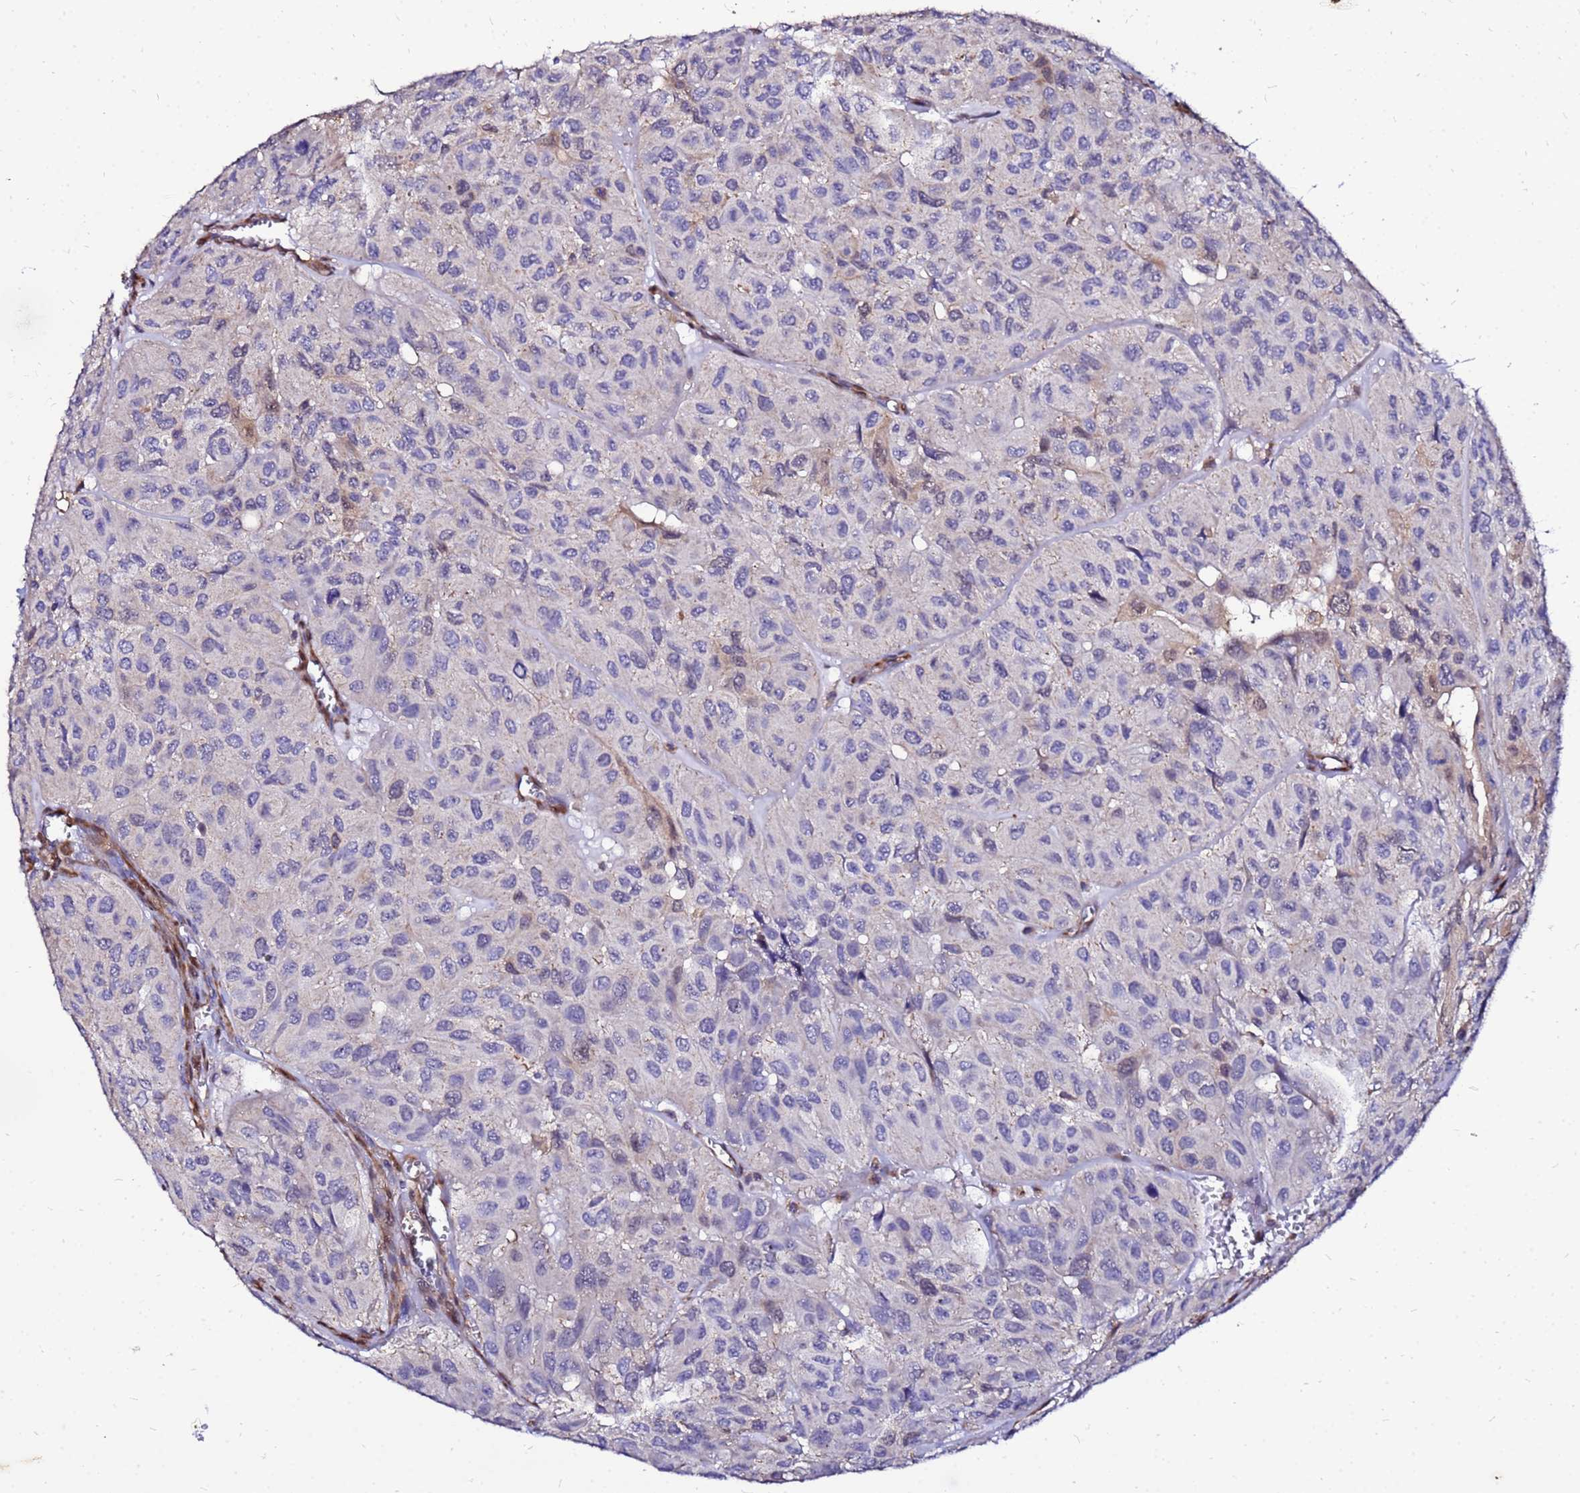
{"staining": {"intensity": "weak", "quantity": "<25%", "location": "nuclear"}, "tissue": "head and neck cancer", "cell_type": "Tumor cells", "image_type": "cancer", "snomed": [{"axis": "morphology", "description": "Adenocarcinoma, NOS"}, {"axis": "topography", "description": "Salivary gland, NOS"}, {"axis": "topography", "description": "Head-Neck"}], "caption": "Immunohistochemistry of human head and neck cancer (adenocarcinoma) exhibits no expression in tumor cells.", "gene": "DBNDD2", "patient": {"sex": "female", "age": 76}}